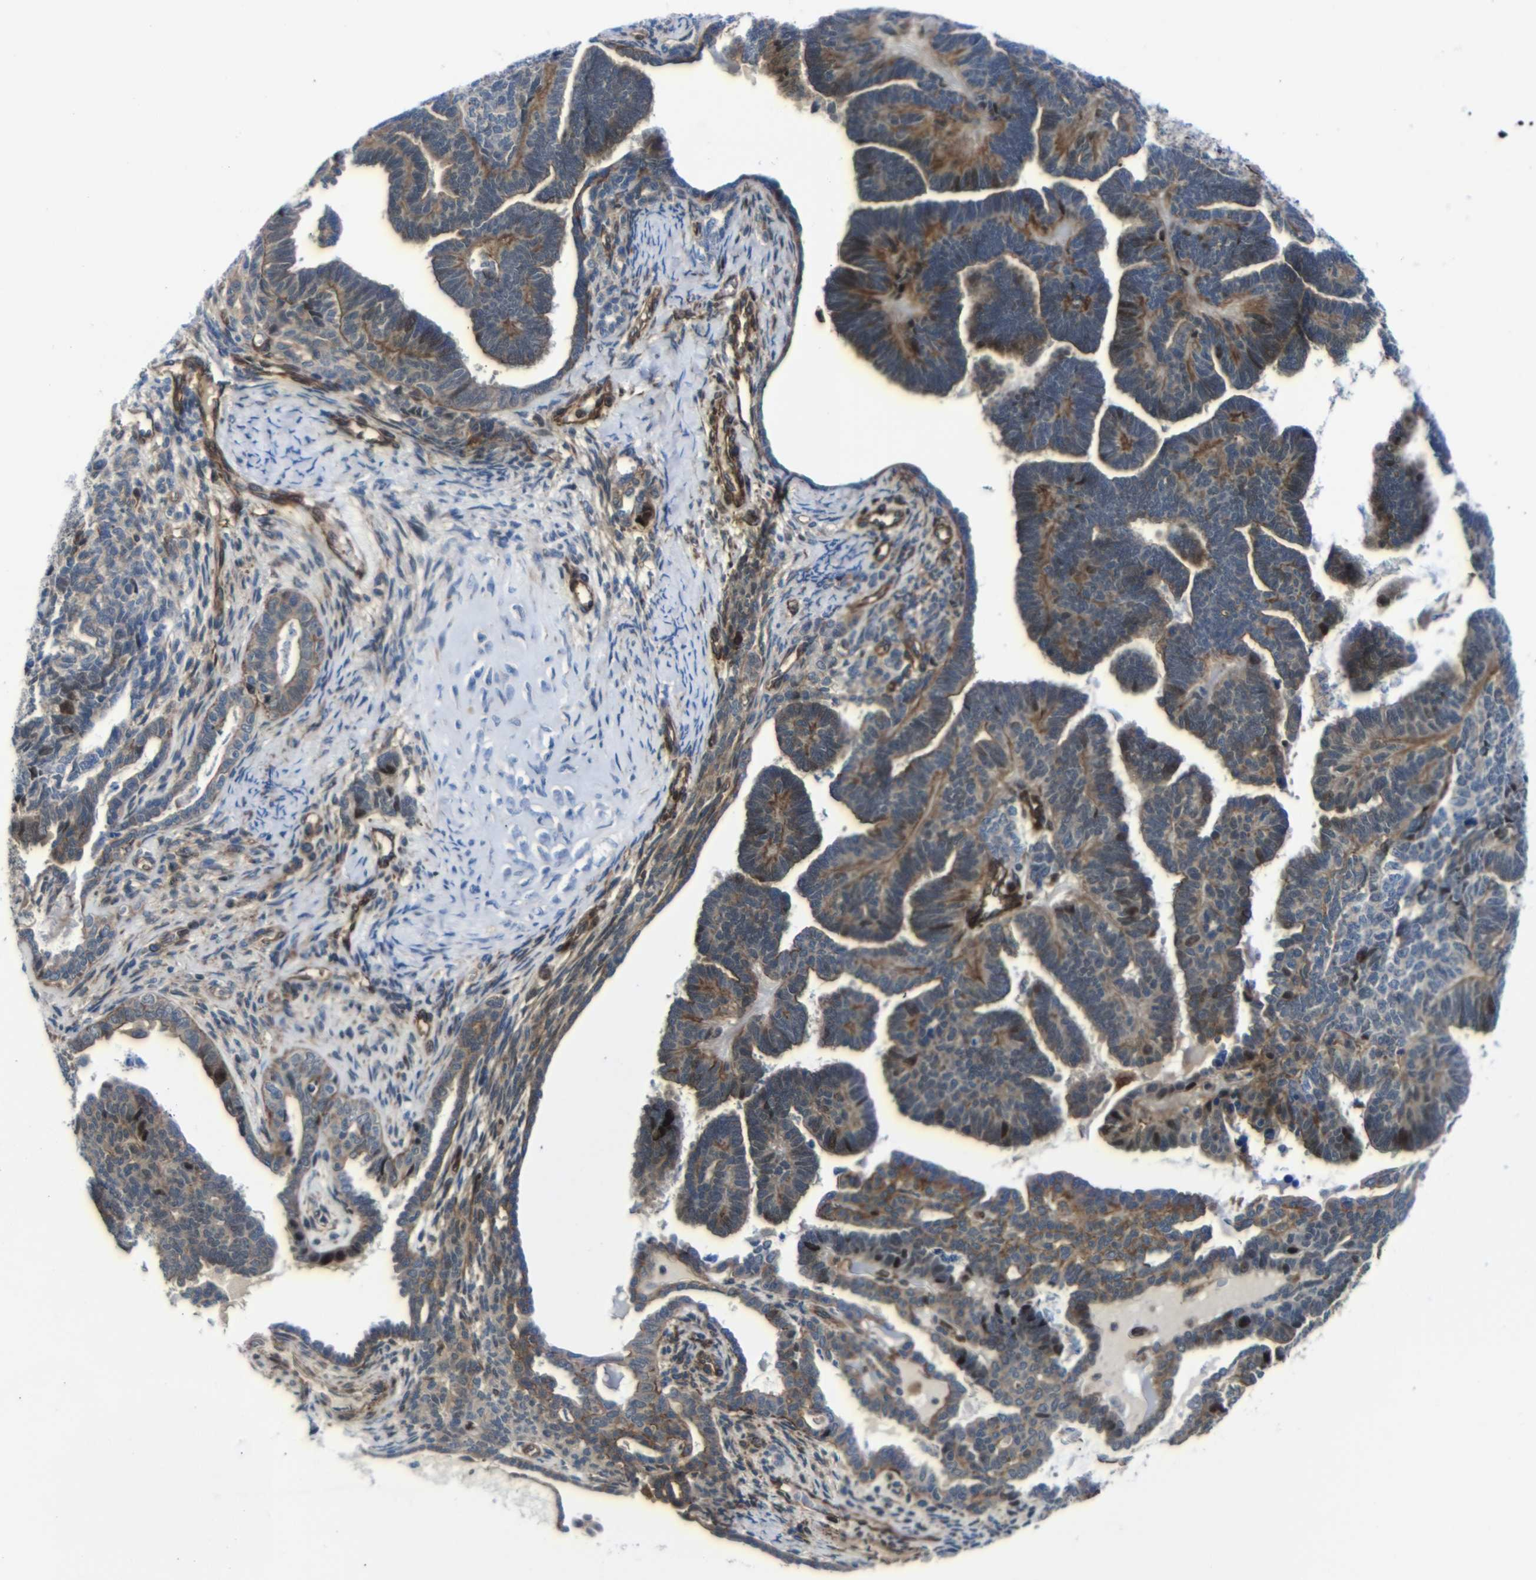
{"staining": {"intensity": "moderate", "quantity": ">75%", "location": "cytoplasmic/membranous,nuclear"}, "tissue": "endometrial cancer", "cell_type": "Tumor cells", "image_type": "cancer", "snomed": [{"axis": "morphology", "description": "Neoplasm, malignant, NOS"}, {"axis": "topography", "description": "Endometrium"}], "caption": "Human endometrial cancer (malignant neoplasm) stained with a protein marker exhibits moderate staining in tumor cells.", "gene": "PARP14", "patient": {"sex": "female", "age": 74}}